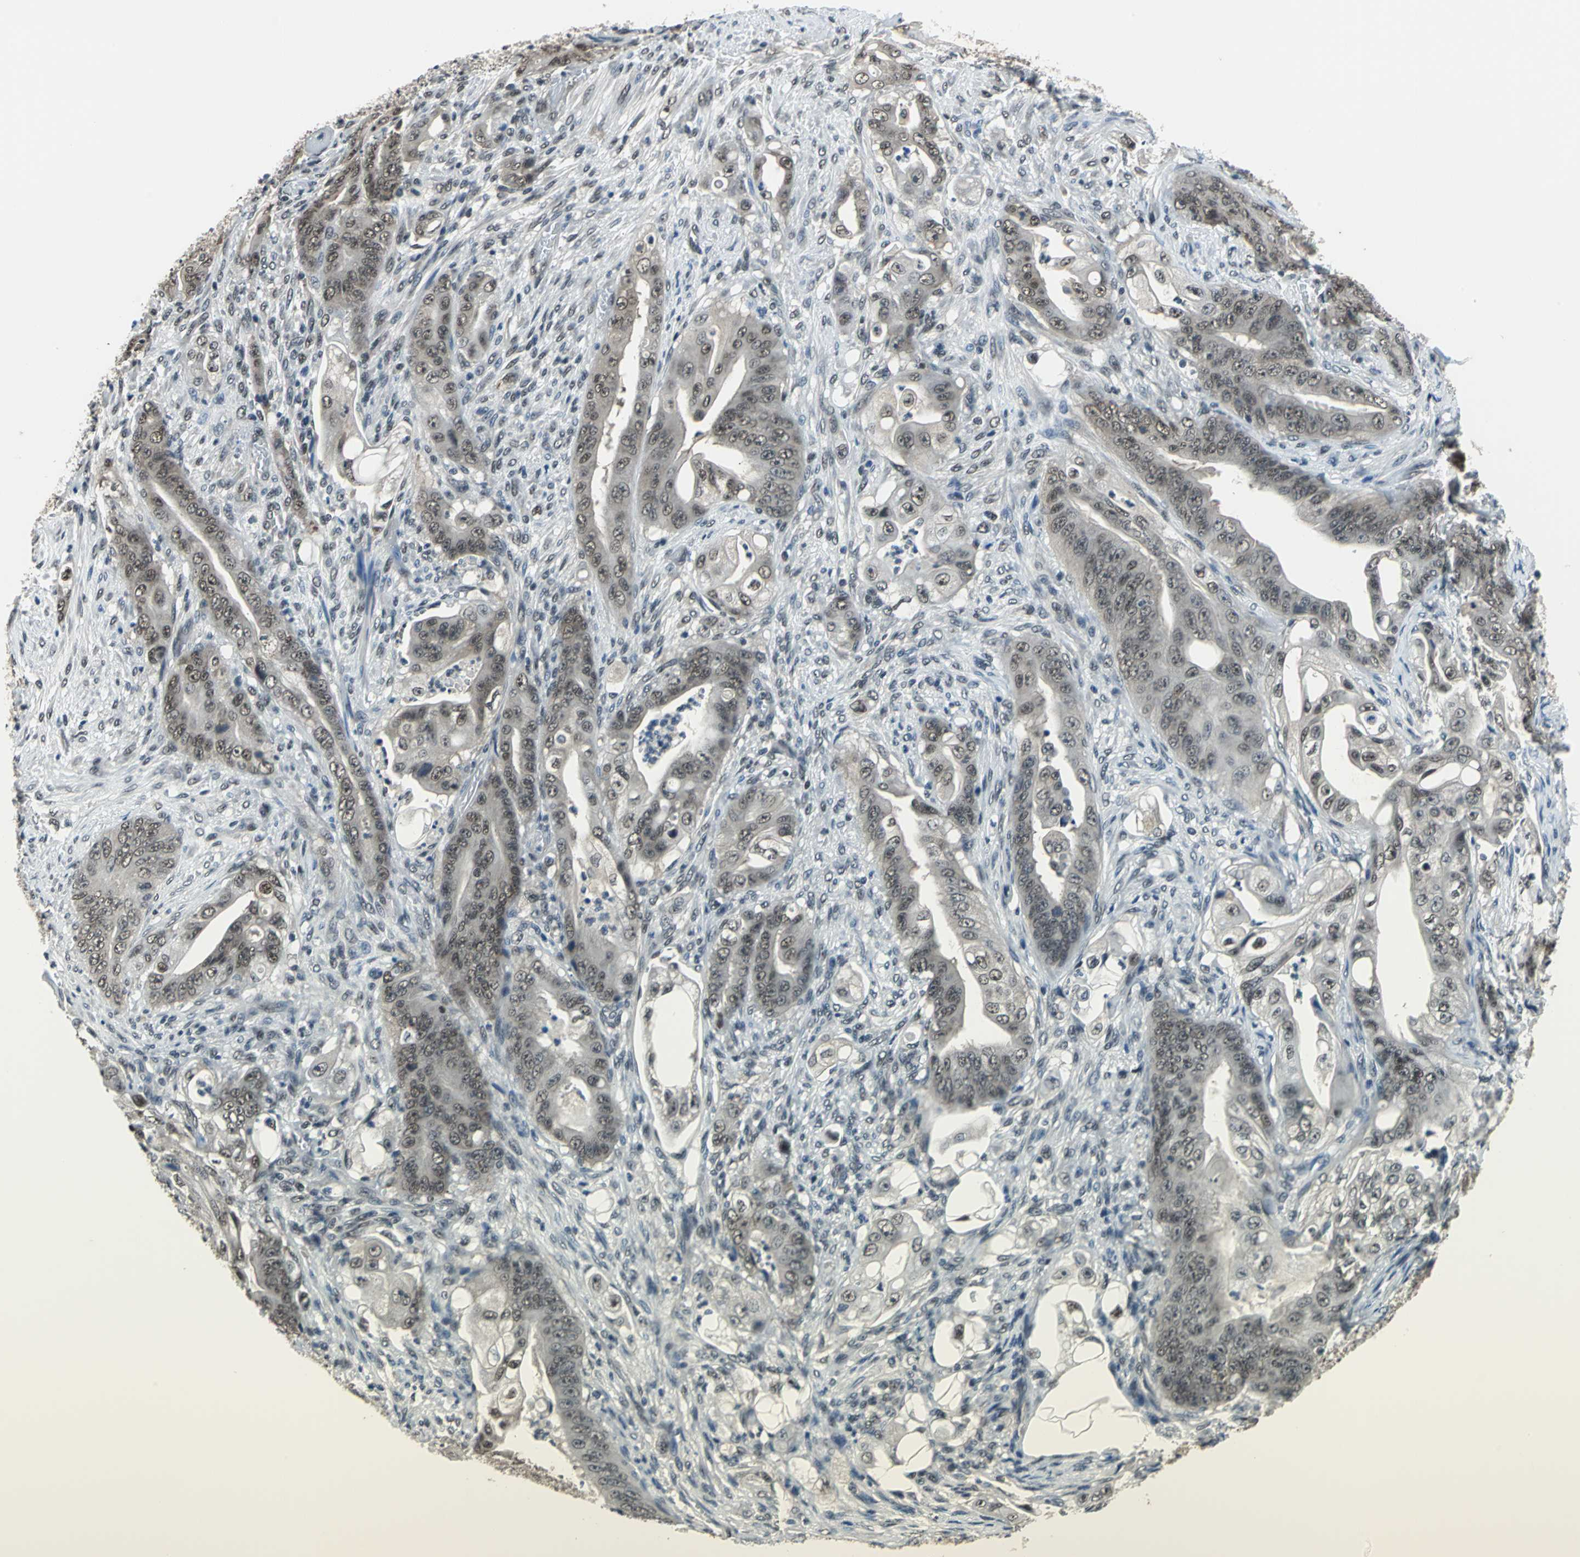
{"staining": {"intensity": "moderate", "quantity": ">75%", "location": "nuclear"}, "tissue": "stomach cancer", "cell_type": "Tumor cells", "image_type": "cancer", "snomed": [{"axis": "morphology", "description": "Adenocarcinoma, NOS"}, {"axis": "topography", "description": "Stomach"}], "caption": "Brown immunohistochemical staining in human stomach adenocarcinoma demonstrates moderate nuclear expression in approximately >75% of tumor cells. (DAB IHC with brightfield microscopy, high magnification).", "gene": "RBM14", "patient": {"sex": "female", "age": 73}}